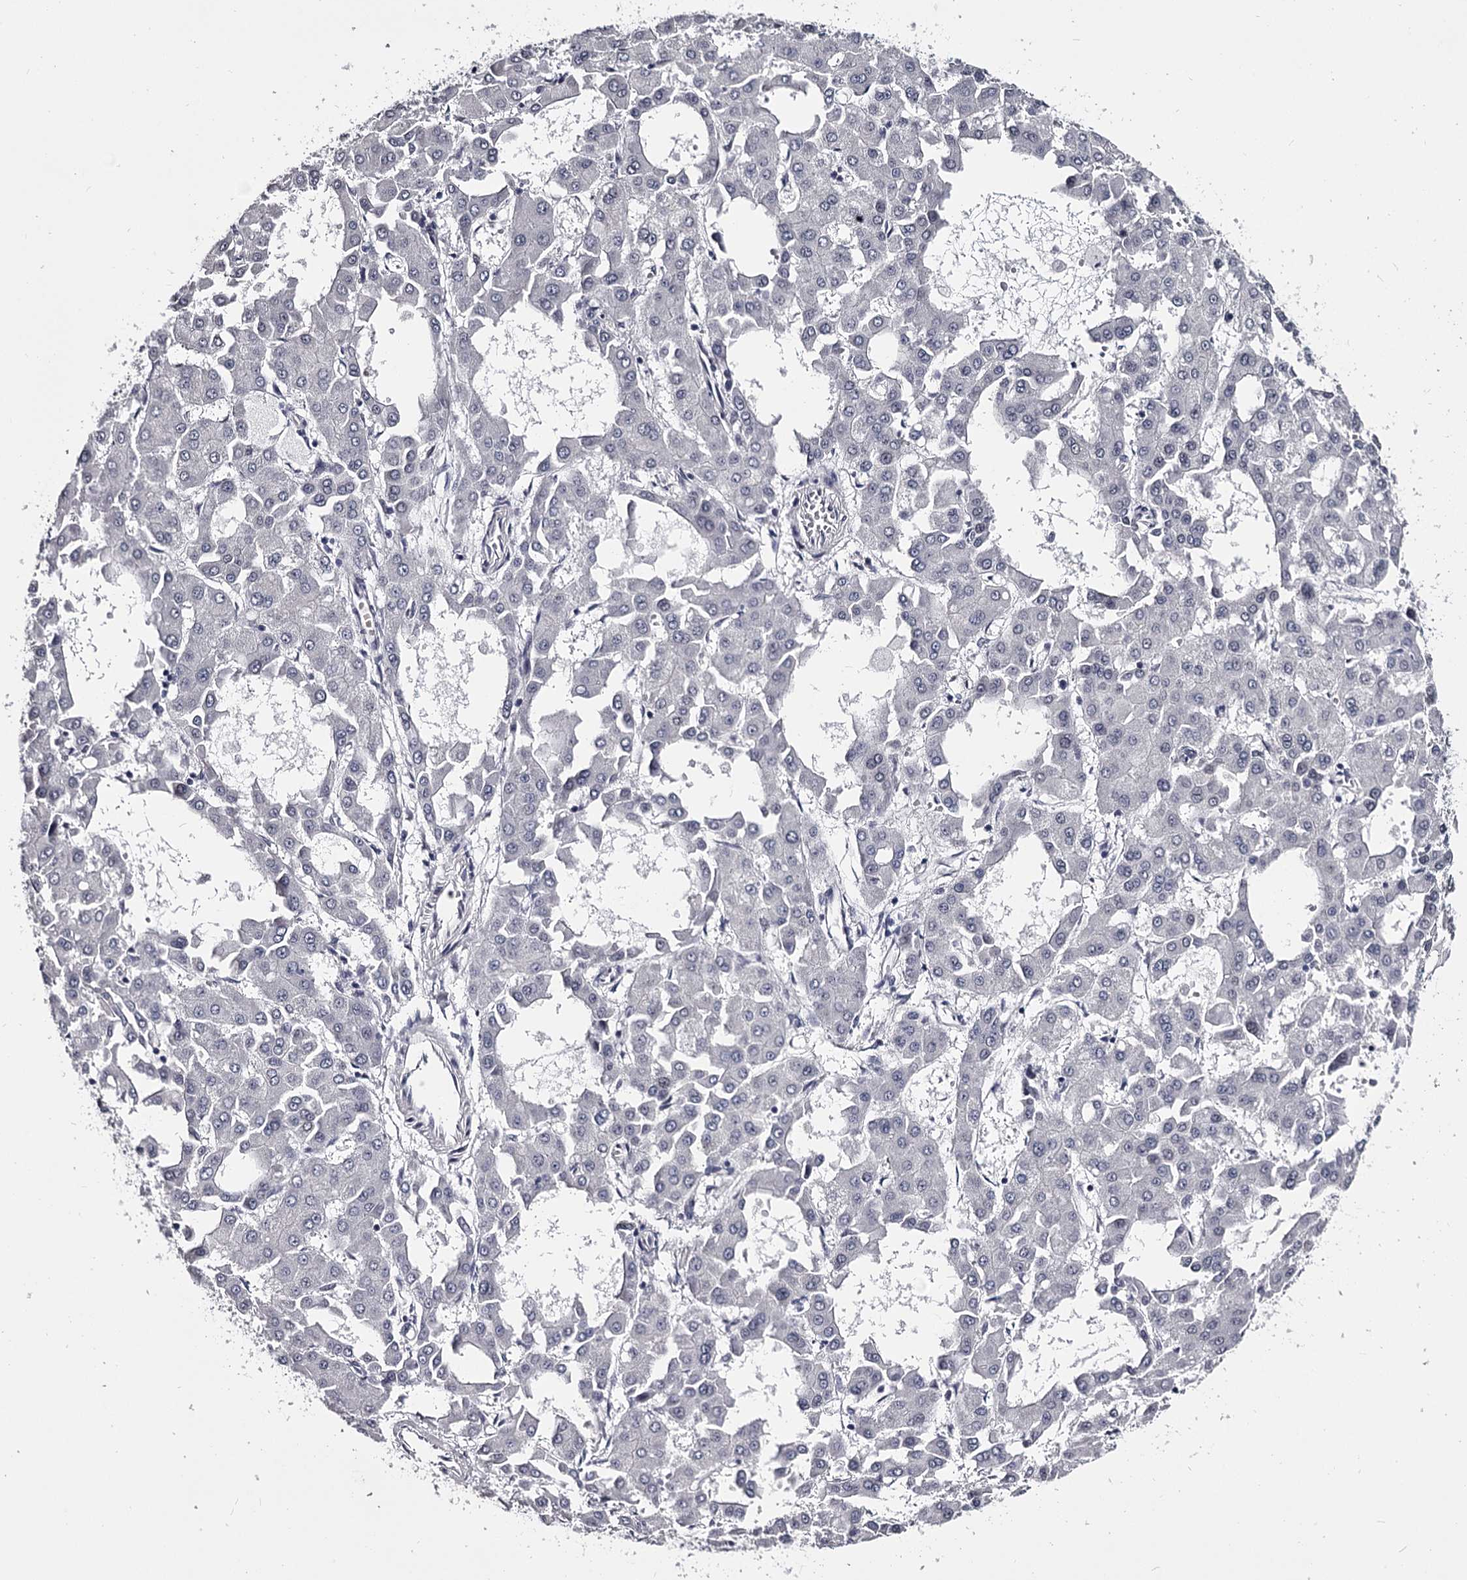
{"staining": {"intensity": "negative", "quantity": "none", "location": "none"}, "tissue": "liver cancer", "cell_type": "Tumor cells", "image_type": "cancer", "snomed": [{"axis": "morphology", "description": "Carcinoma, Hepatocellular, NOS"}, {"axis": "topography", "description": "Liver"}], "caption": "The immunohistochemistry (IHC) photomicrograph has no significant expression in tumor cells of liver cancer (hepatocellular carcinoma) tissue. (DAB (3,3'-diaminobenzidine) IHC, high magnification).", "gene": "OVOL2", "patient": {"sex": "male", "age": 47}}